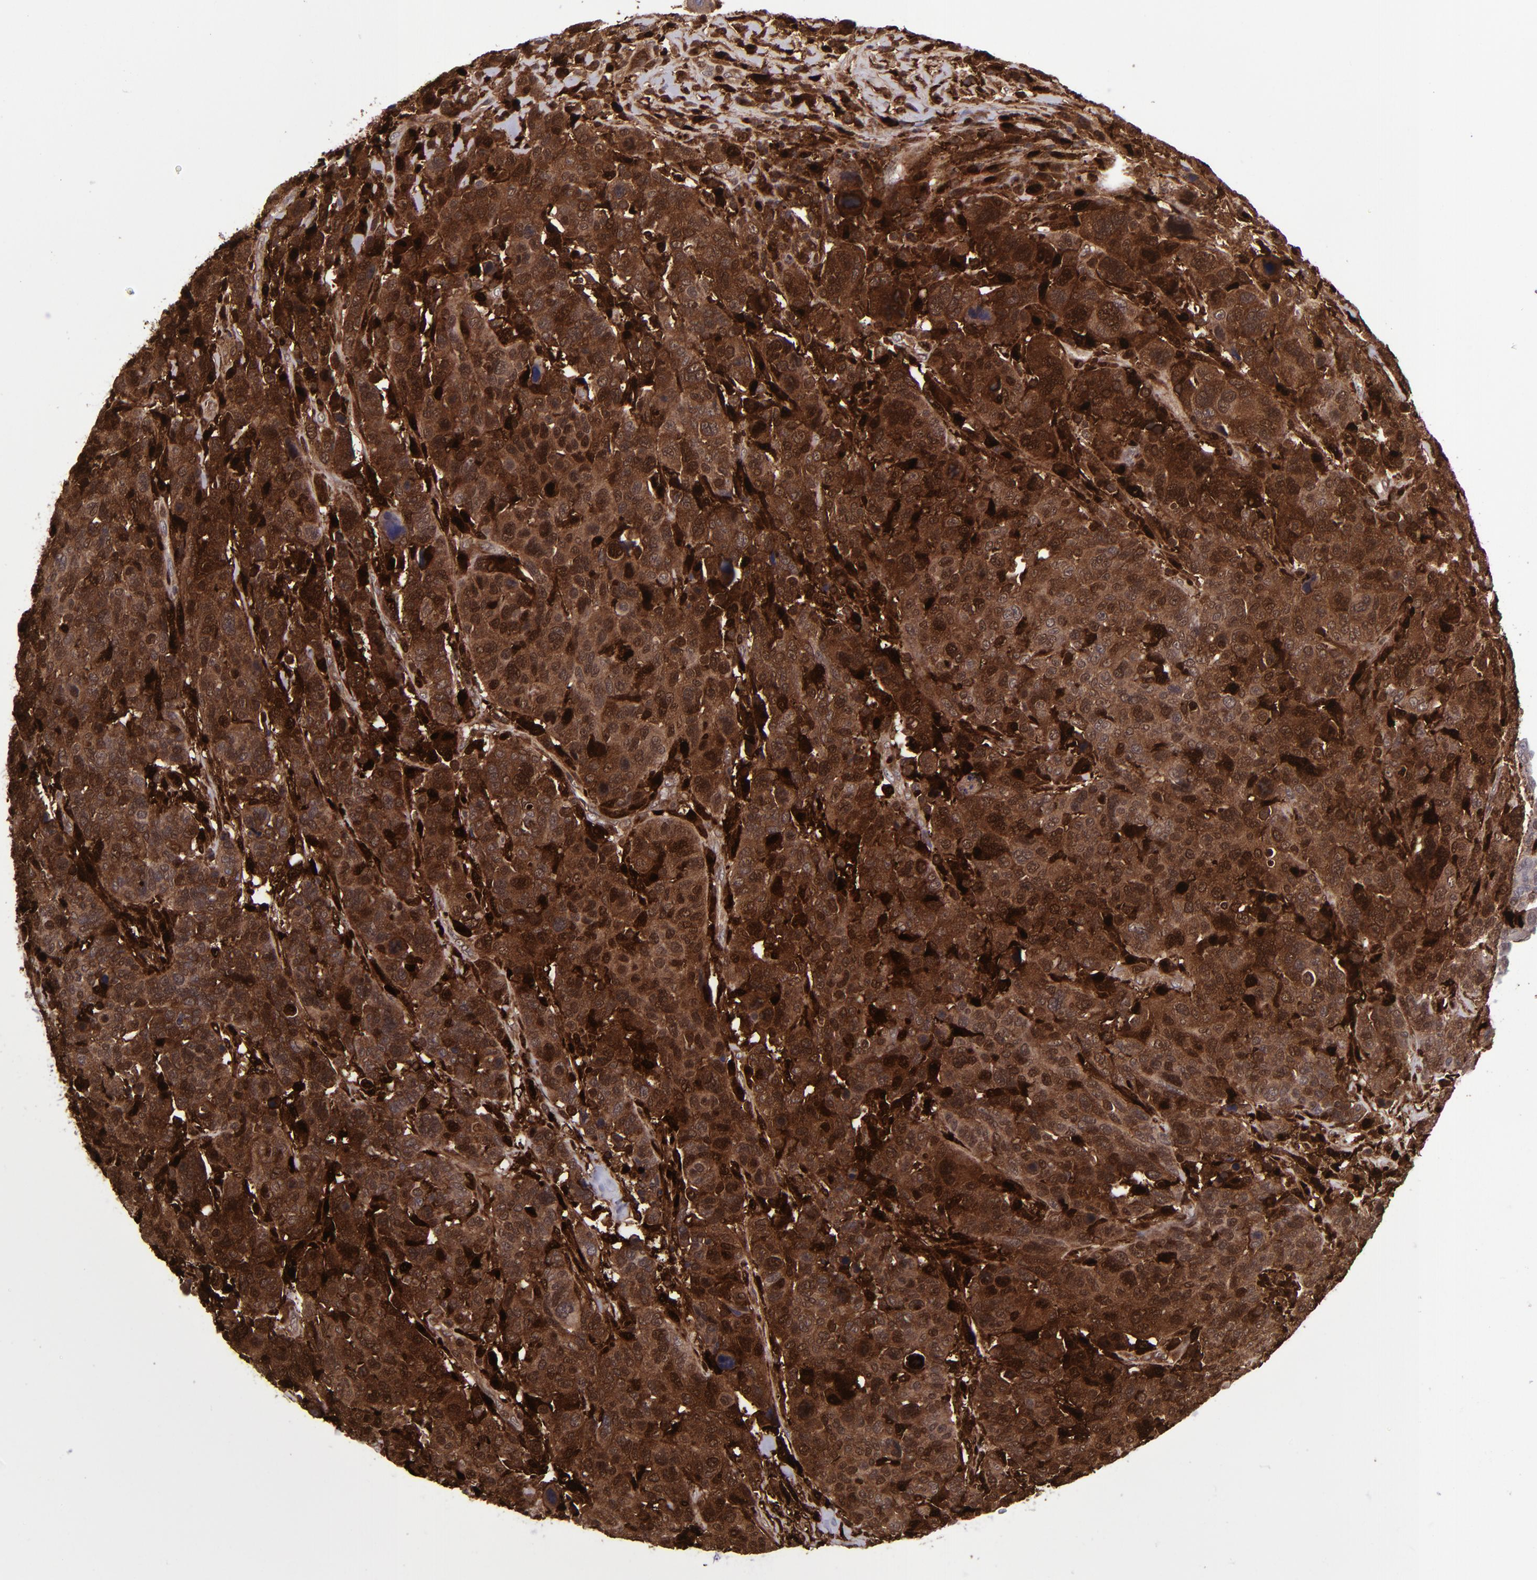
{"staining": {"intensity": "strong", "quantity": ">75%", "location": "cytoplasmic/membranous,nuclear"}, "tissue": "breast cancer", "cell_type": "Tumor cells", "image_type": "cancer", "snomed": [{"axis": "morphology", "description": "Duct carcinoma"}, {"axis": "topography", "description": "Breast"}], "caption": "Immunohistochemical staining of breast invasive ductal carcinoma exhibits high levels of strong cytoplasmic/membranous and nuclear staining in approximately >75% of tumor cells. (DAB = brown stain, brightfield microscopy at high magnification).", "gene": "TYMP", "patient": {"sex": "female", "age": 37}}